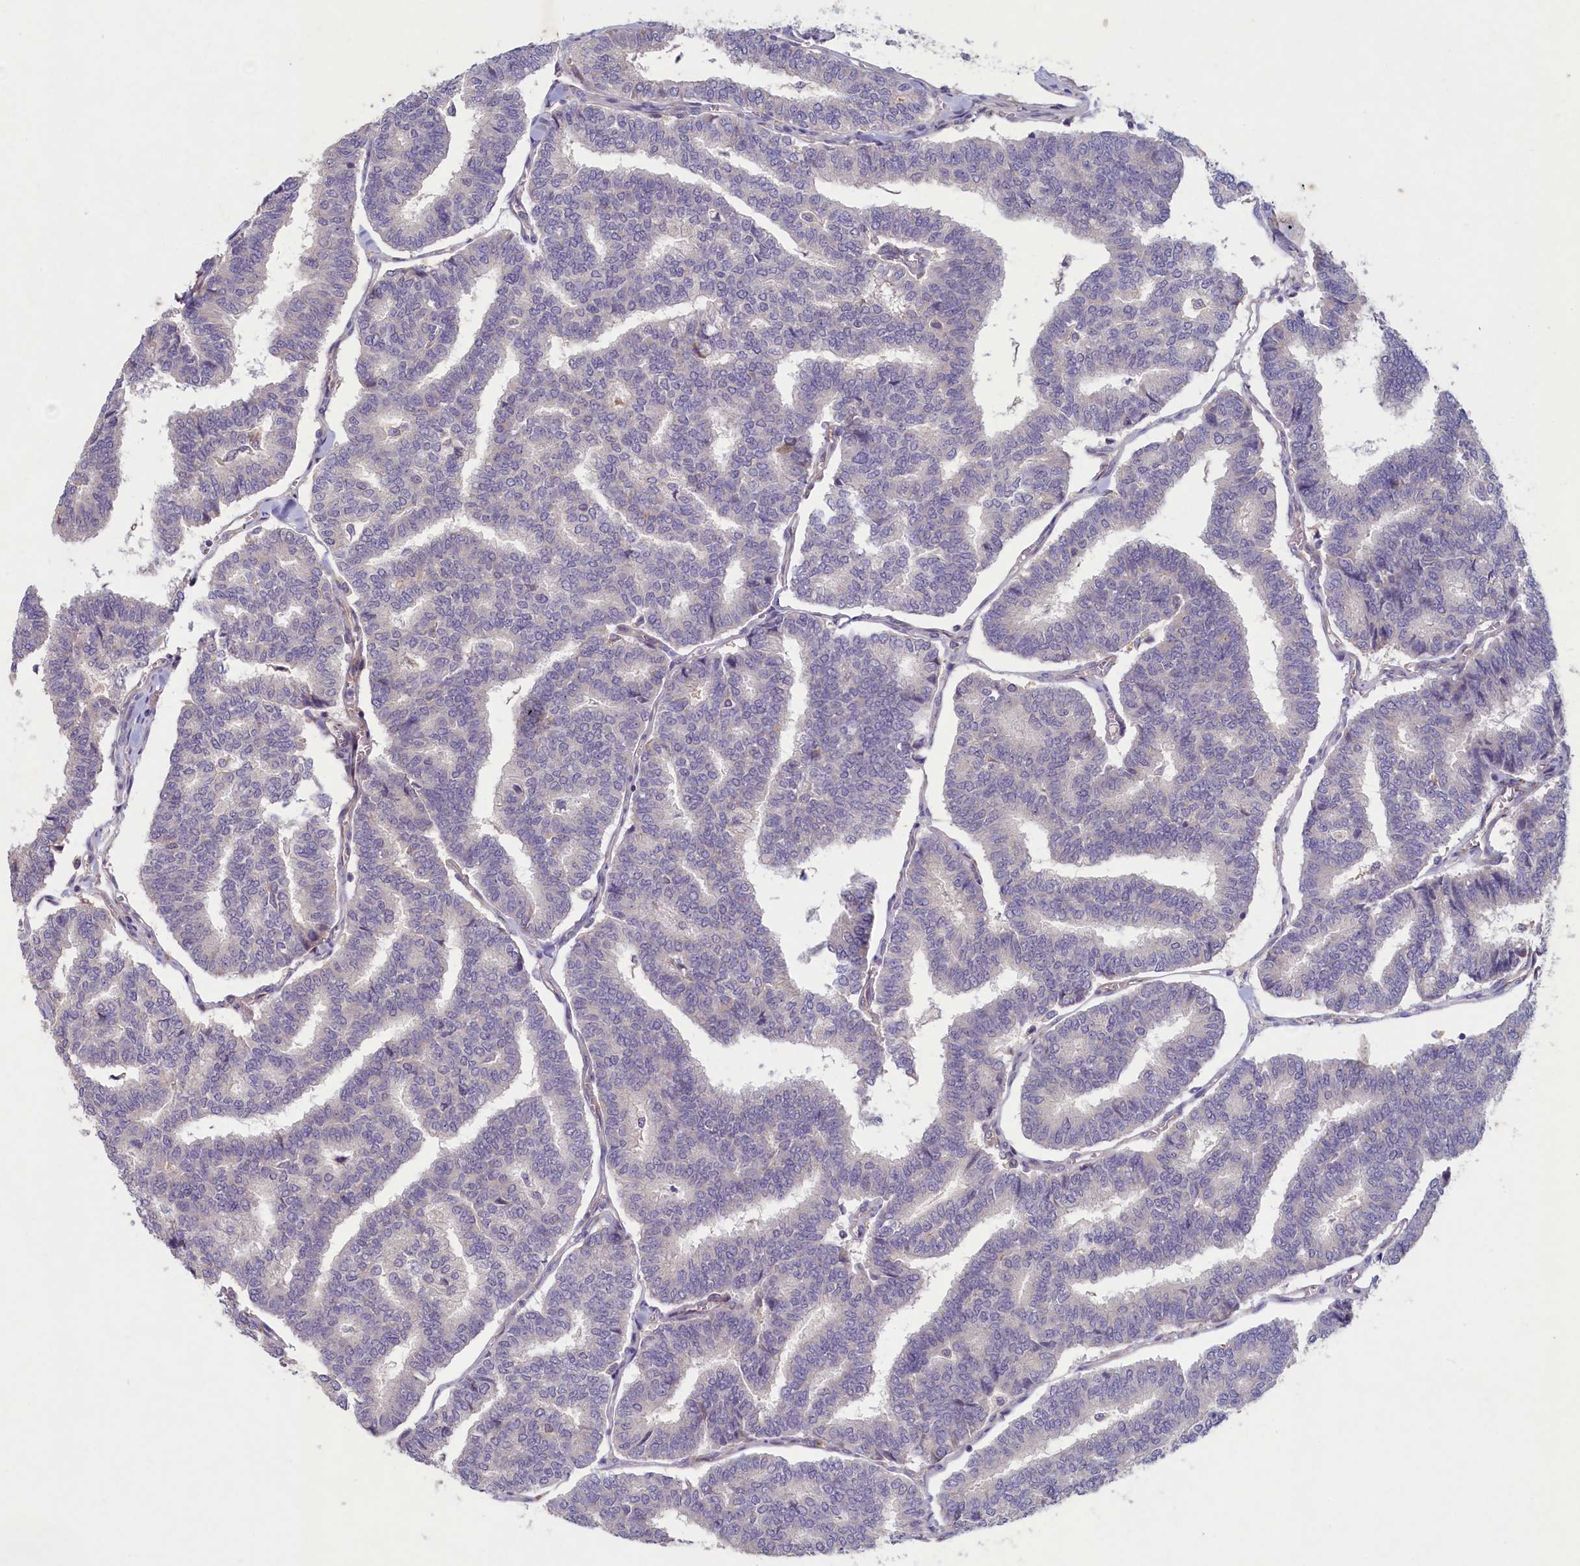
{"staining": {"intensity": "negative", "quantity": "none", "location": "none"}, "tissue": "thyroid cancer", "cell_type": "Tumor cells", "image_type": "cancer", "snomed": [{"axis": "morphology", "description": "Papillary adenocarcinoma, NOS"}, {"axis": "topography", "description": "Thyroid gland"}], "caption": "IHC micrograph of papillary adenocarcinoma (thyroid) stained for a protein (brown), which reveals no staining in tumor cells. Brightfield microscopy of IHC stained with DAB (brown) and hematoxylin (blue), captured at high magnification.", "gene": "PLEKHG6", "patient": {"sex": "female", "age": 35}}